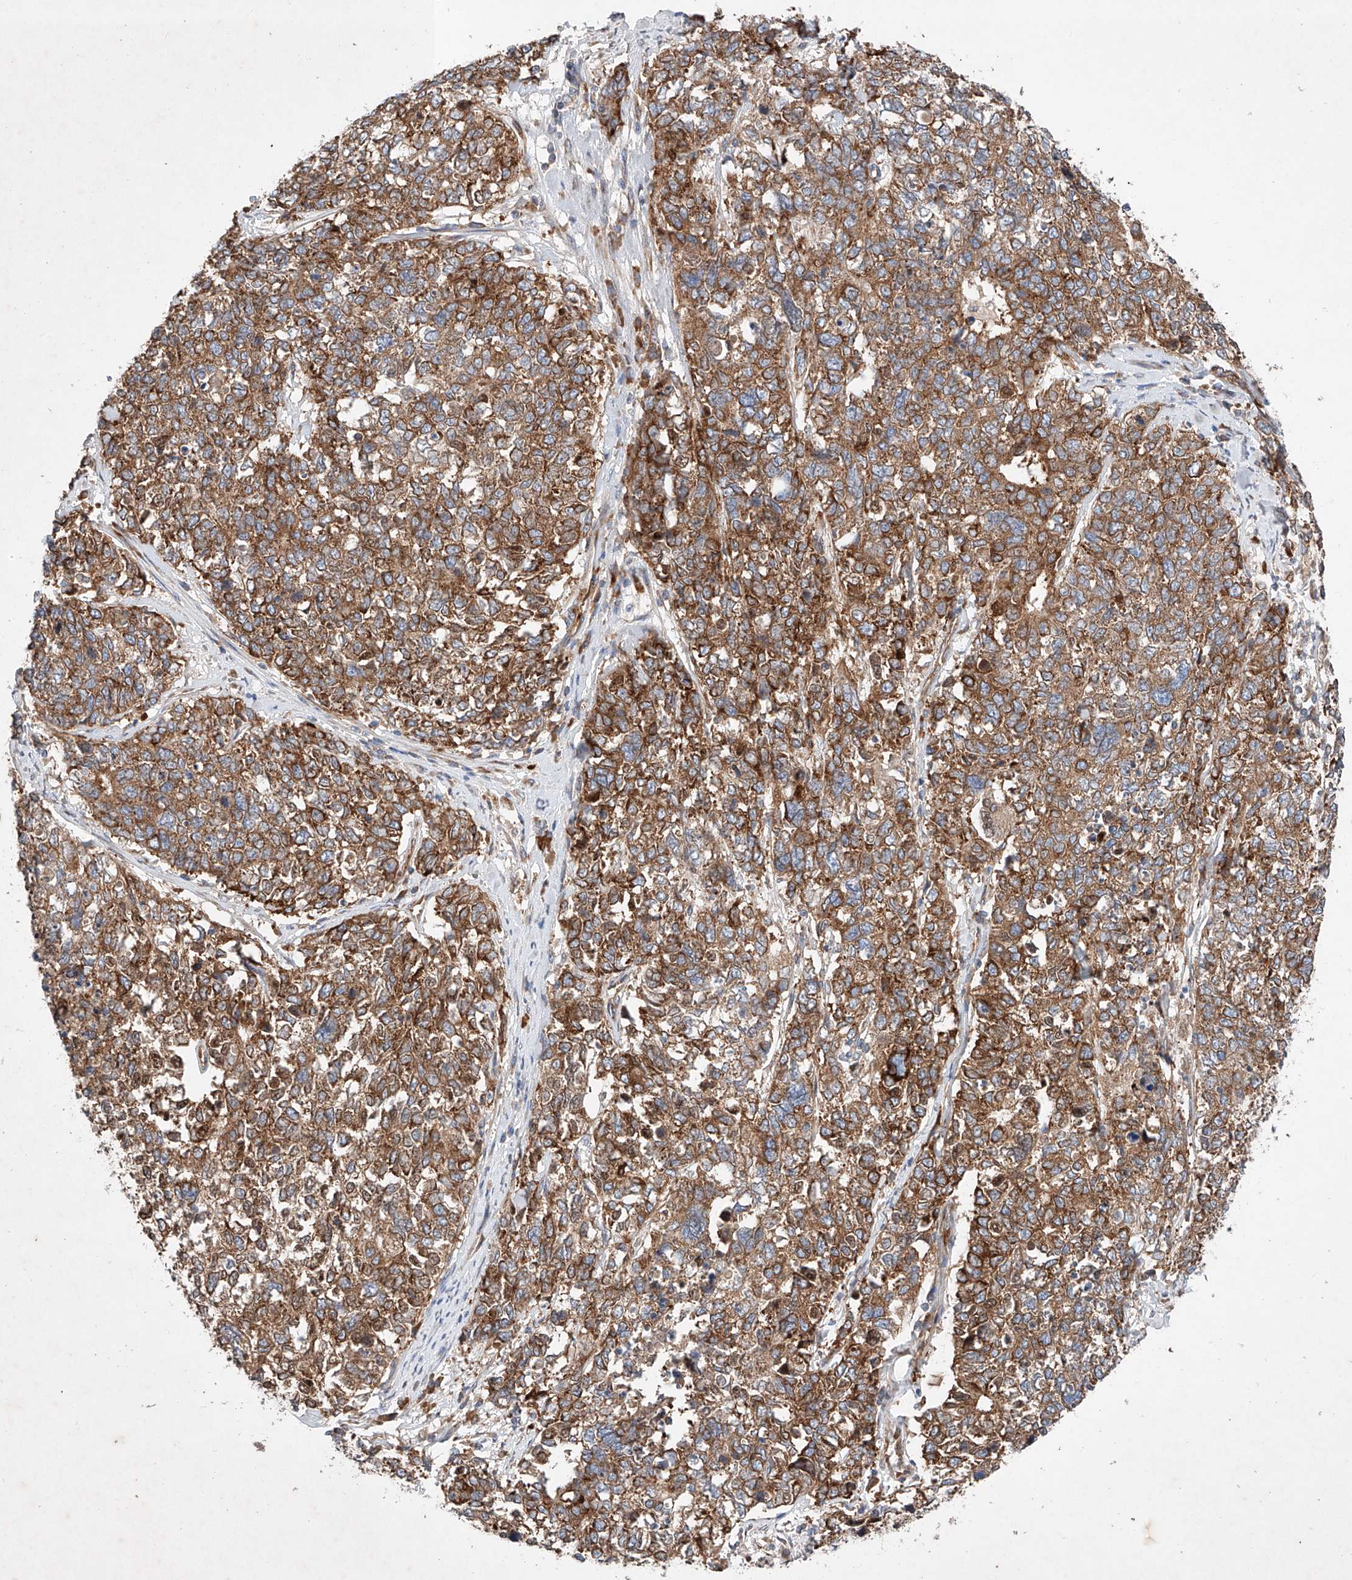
{"staining": {"intensity": "strong", "quantity": ">75%", "location": "cytoplasmic/membranous"}, "tissue": "cervical cancer", "cell_type": "Tumor cells", "image_type": "cancer", "snomed": [{"axis": "morphology", "description": "Squamous cell carcinoma, NOS"}, {"axis": "topography", "description": "Cervix"}], "caption": "High-magnification brightfield microscopy of cervical cancer stained with DAB (brown) and counterstained with hematoxylin (blue). tumor cells exhibit strong cytoplasmic/membranous staining is identified in approximately>75% of cells.", "gene": "FASTK", "patient": {"sex": "female", "age": 63}}